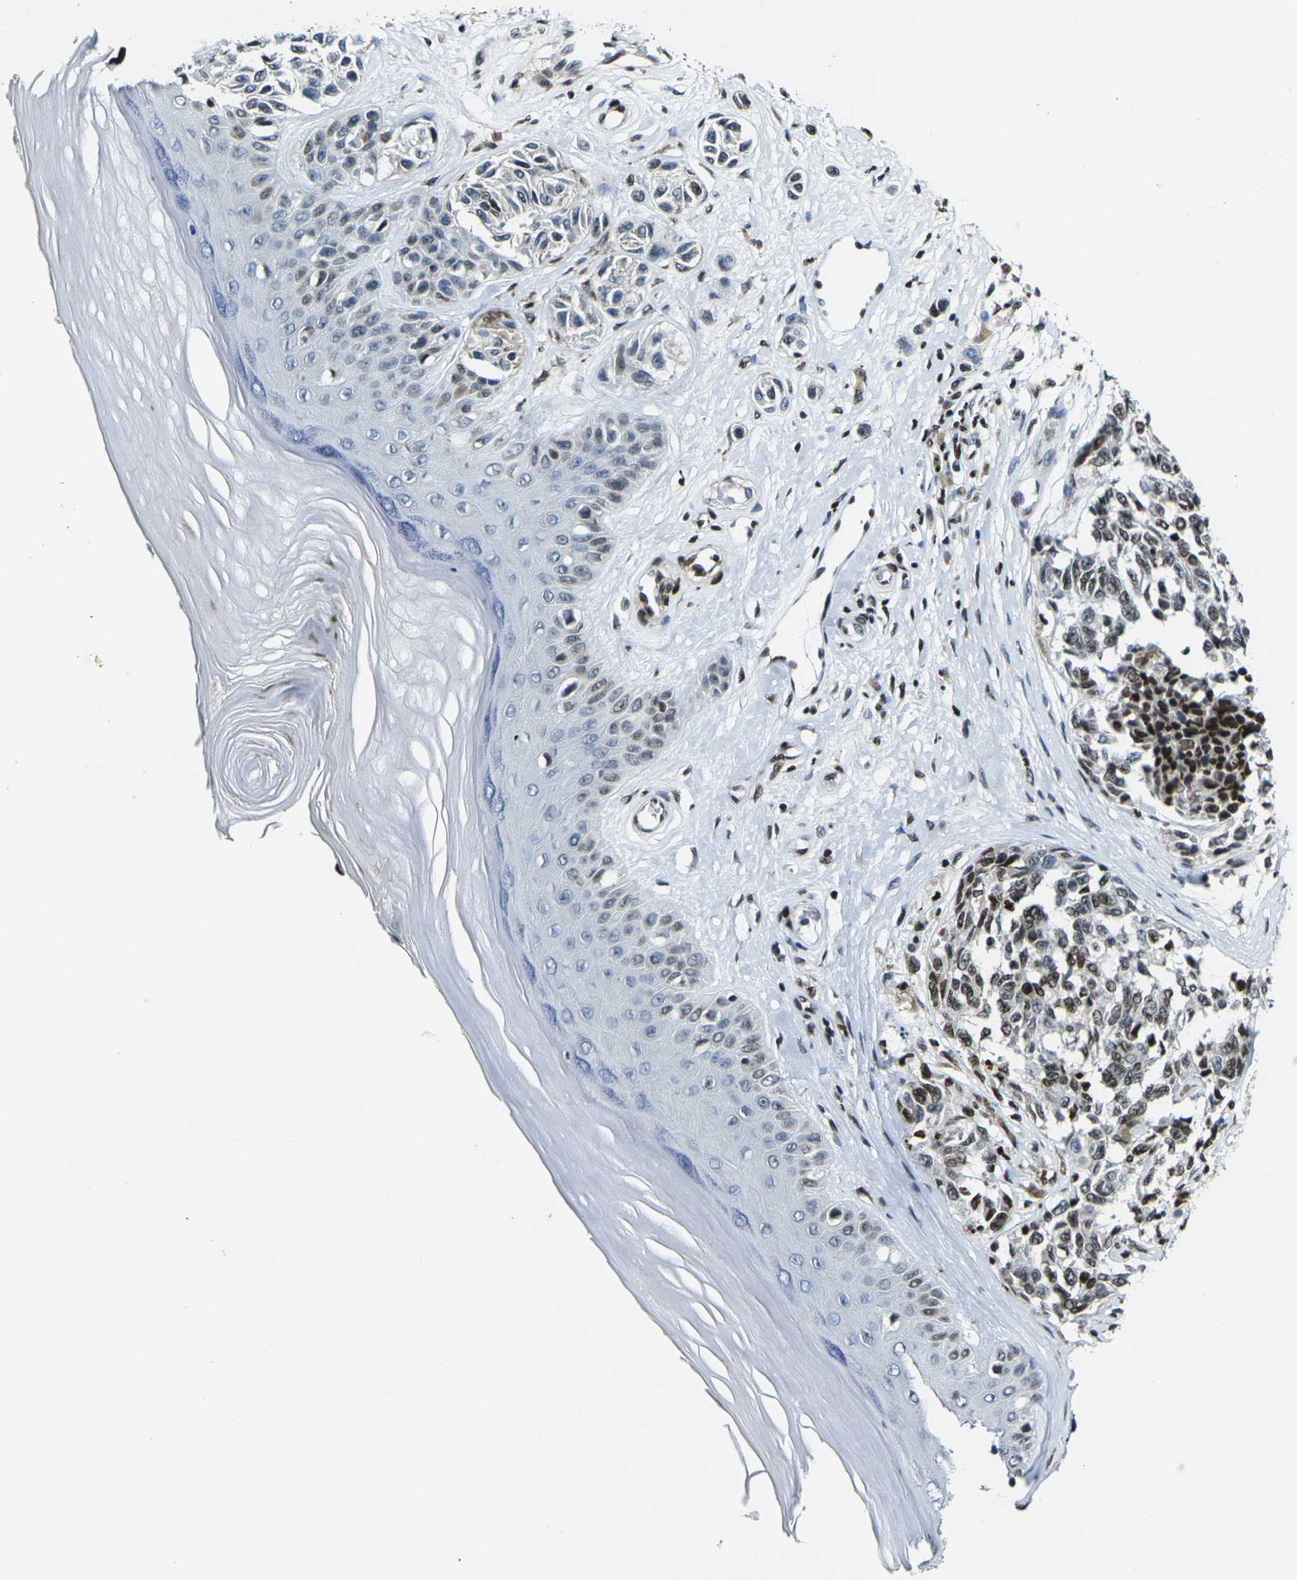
{"staining": {"intensity": "moderate", "quantity": ">75%", "location": "nuclear"}, "tissue": "melanoma", "cell_type": "Tumor cells", "image_type": "cancer", "snomed": [{"axis": "morphology", "description": "Malignant melanoma, NOS"}, {"axis": "topography", "description": "Skin"}], "caption": "This micrograph demonstrates malignant melanoma stained with immunohistochemistry (IHC) to label a protein in brown. The nuclear of tumor cells show moderate positivity for the protein. Nuclei are counter-stained blue.", "gene": "H1-10", "patient": {"sex": "female", "age": 64}}